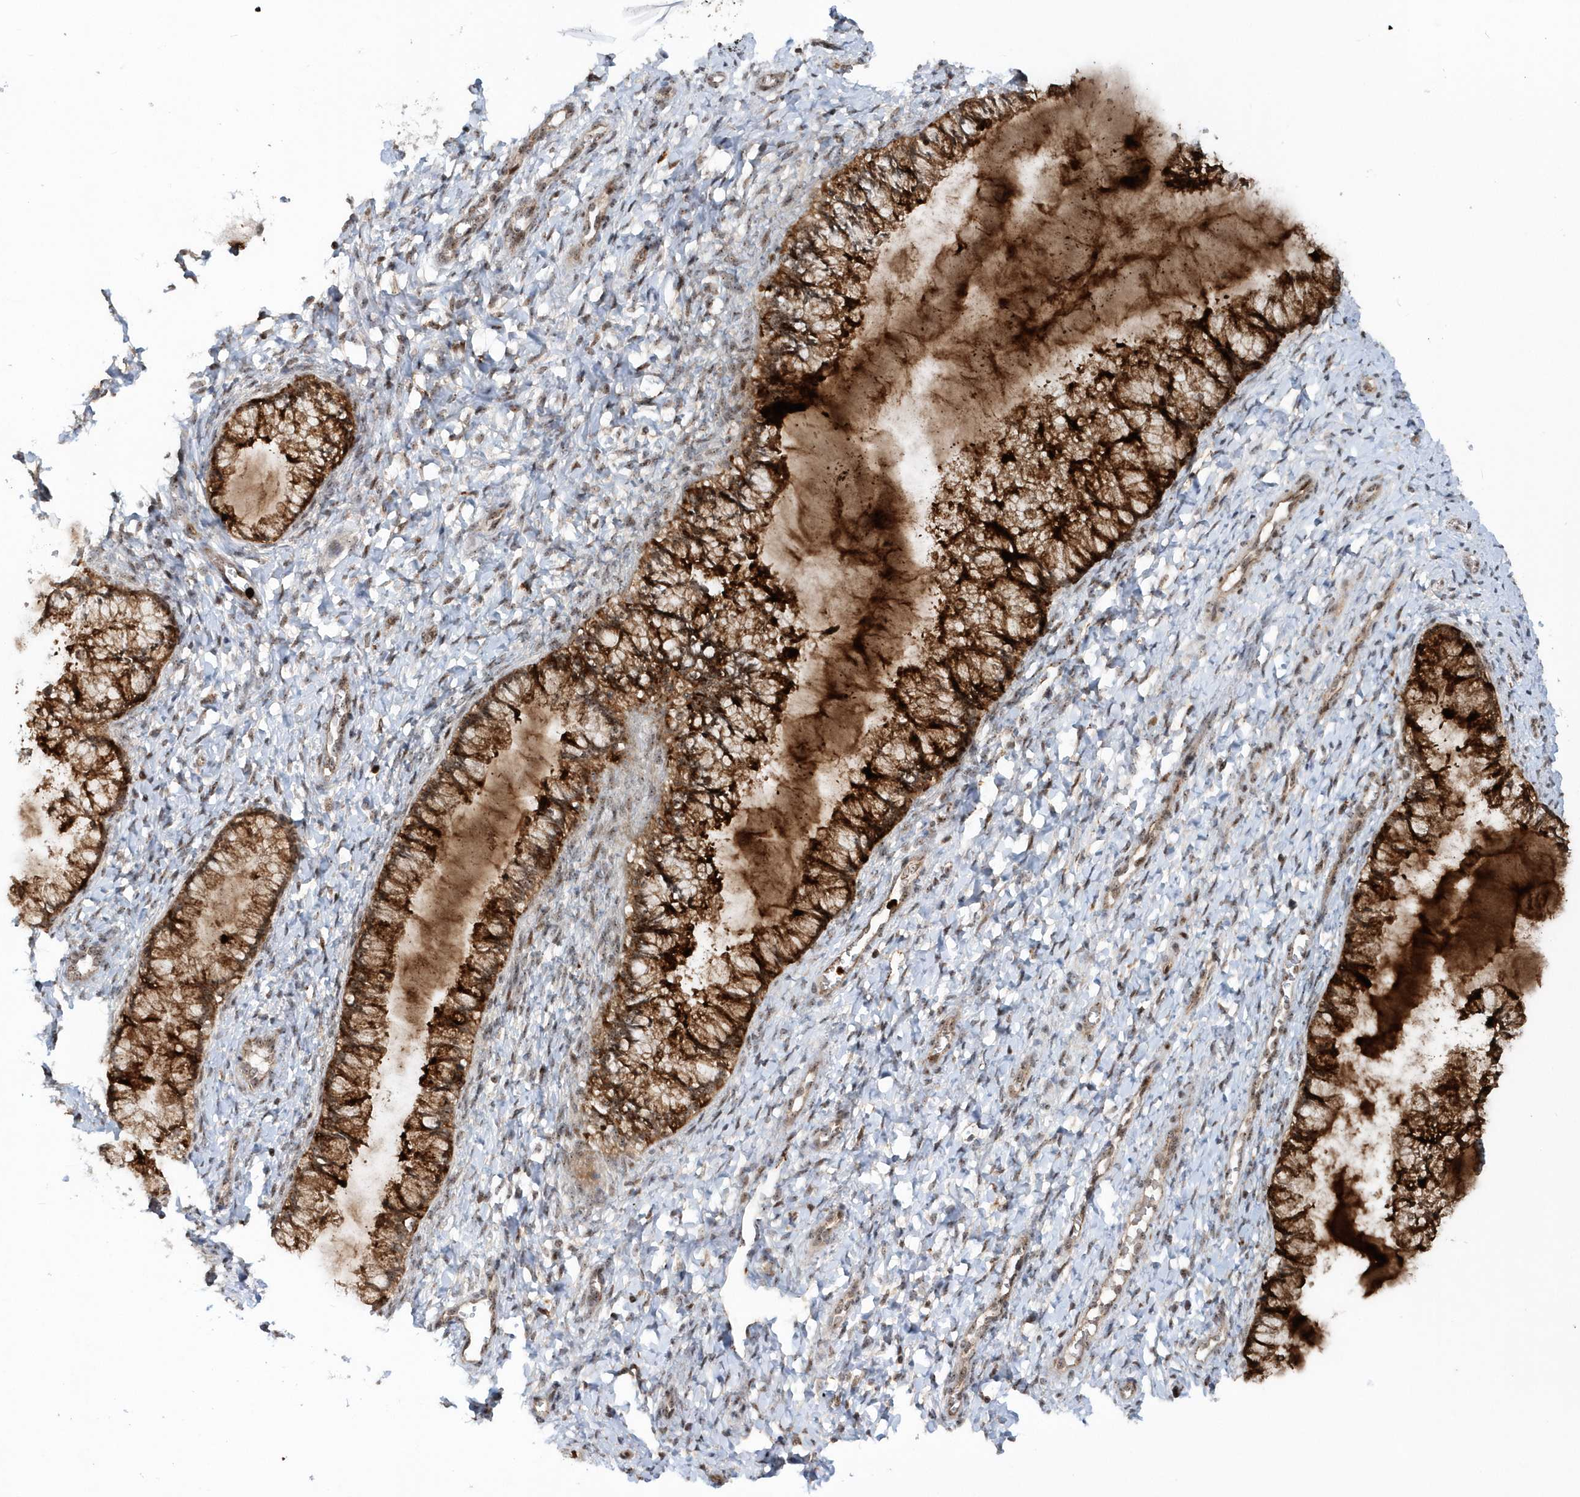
{"staining": {"intensity": "strong", "quantity": "25%-75%", "location": "cytoplasmic/membranous"}, "tissue": "cervix", "cell_type": "Glandular cells", "image_type": "normal", "snomed": [{"axis": "morphology", "description": "Normal tissue, NOS"}, {"axis": "morphology", "description": "Adenocarcinoma, NOS"}, {"axis": "topography", "description": "Cervix"}], "caption": "IHC staining of benign cervix, which shows high levels of strong cytoplasmic/membranous expression in approximately 25%-75% of glandular cells indicating strong cytoplasmic/membranous protein staining. The staining was performed using DAB (3,3'-diaminobenzidine) (brown) for protein detection and nuclei were counterstained in hematoxylin (blue).", "gene": "SOWAHB", "patient": {"sex": "female", "age": 29}}